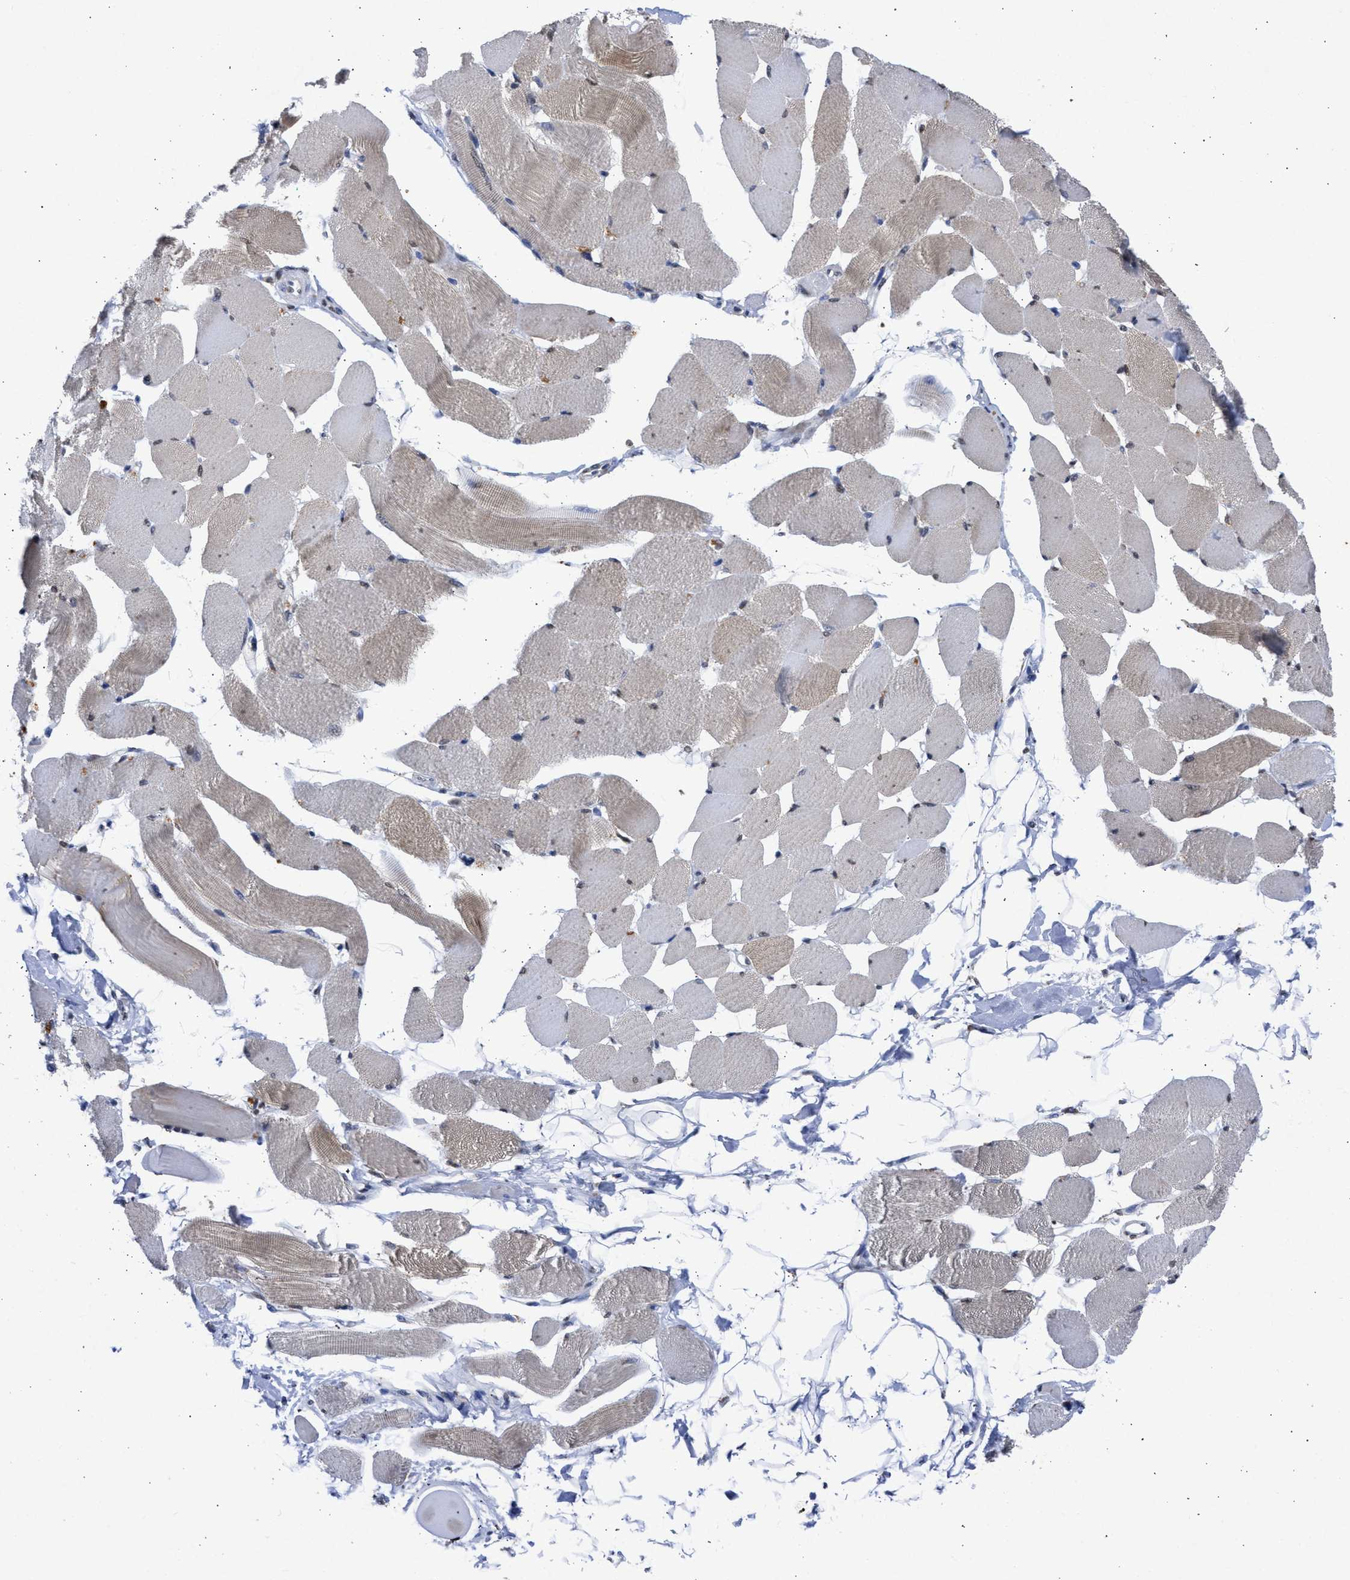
{"staining": {"intensity": "weak", "quantity": "25%-75%", "location": "cytoplasmic/membranous"}, "tissue": "skeletal muscle", "cell_type": "Myocytes", "image_type": "normal", "snomed": [{"axis": "morphology", "description": "Normal tissue, NOS"}, {"axis": "topography", "description": "Skeletal muscle"}, {"axis": "topography", "description": "Peripheral nerve tissue"}], "caption": "Protein staining of benign skeletal muscle demonstrates weak cytoplasmic/membranous positivity in about 25%-75% of myocytes. The staining was performed using DAB, with brown indicating positive protein expression. Nuclei are stained blue with hematoxylin.", "gene": "NUP35", "patient": {"sex": "female", "age": 84}}